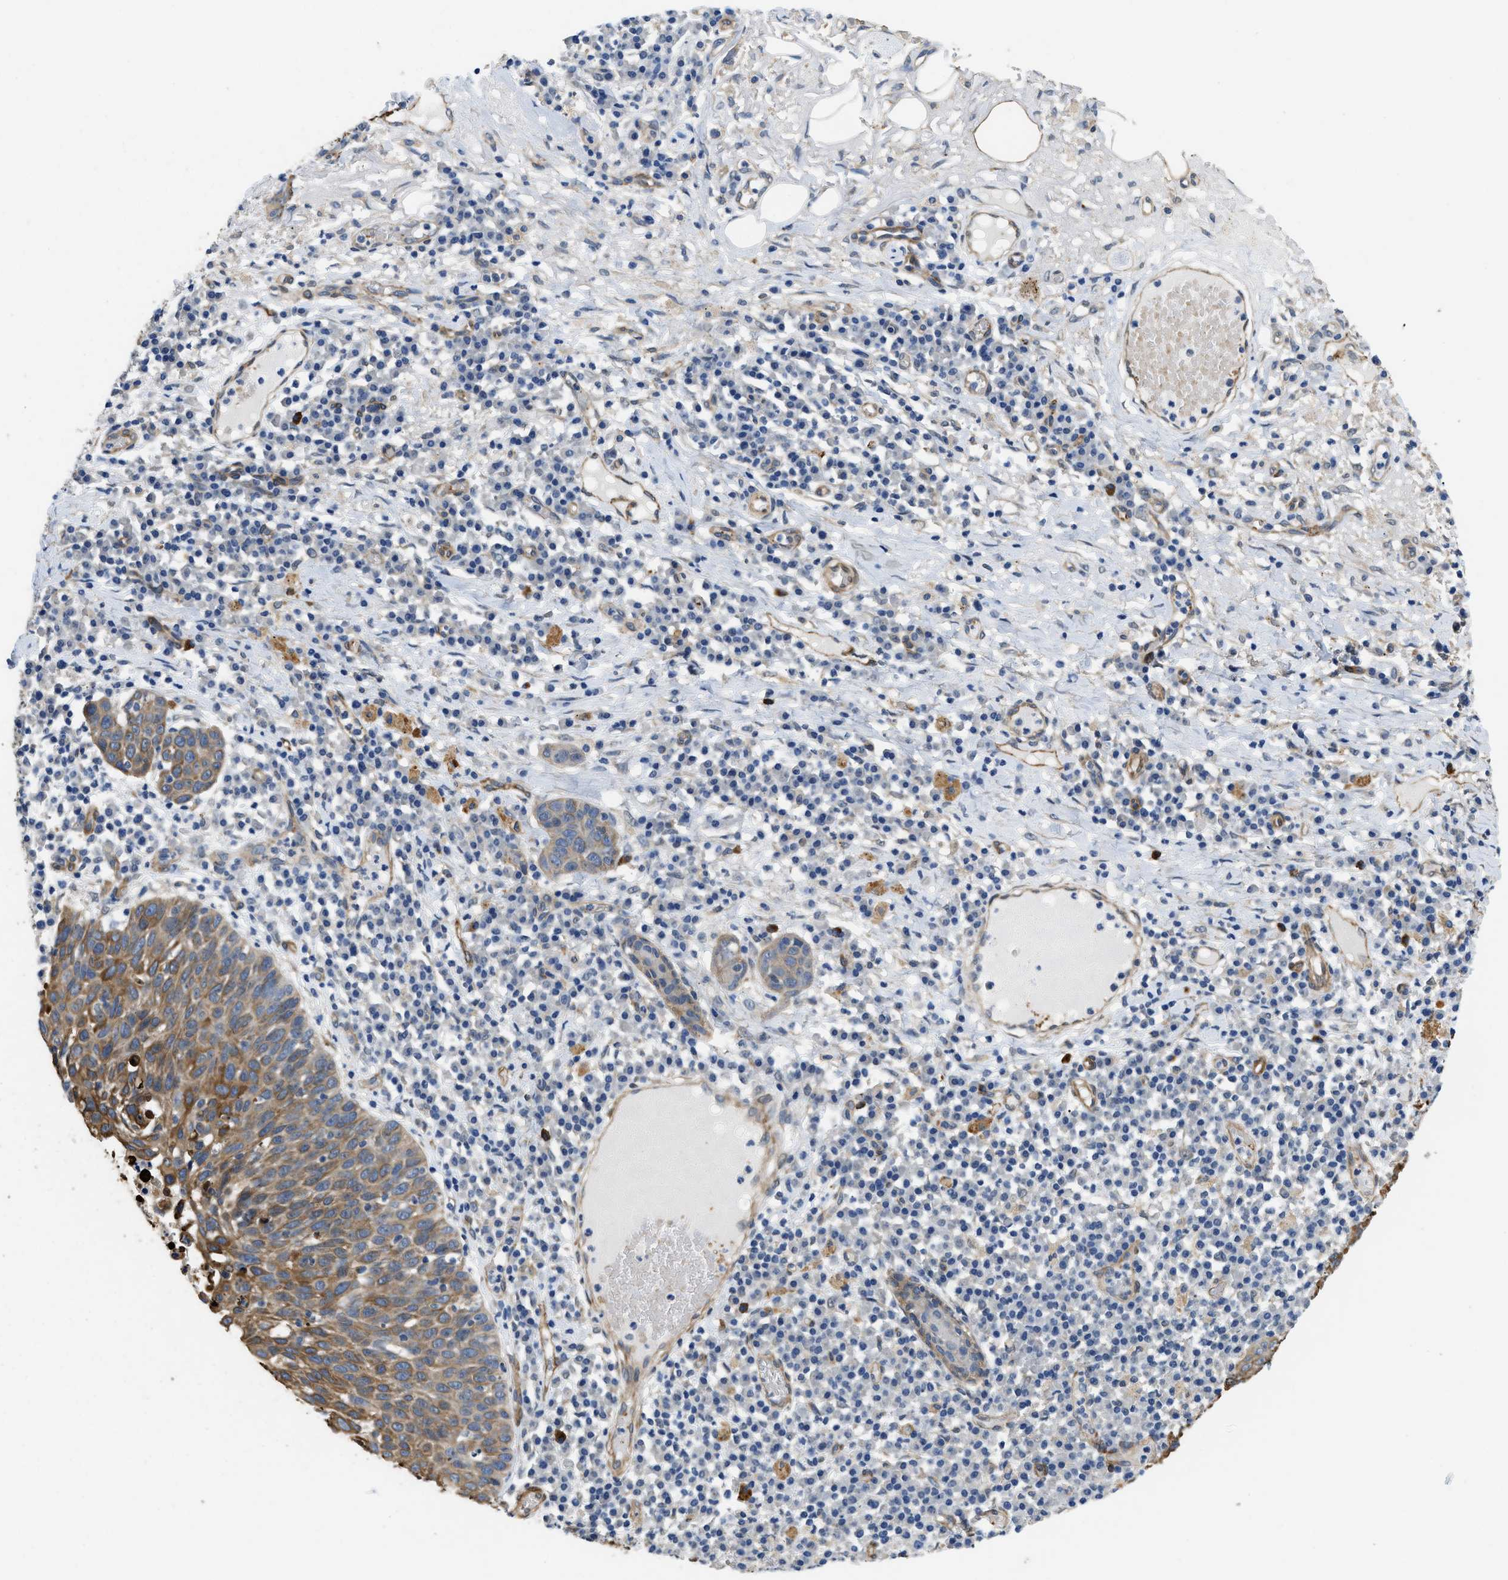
{"staining": {"intensity": "moderate", "quantity": ">75%", "location": "cytoplasmic/membranous"}, "tissue": "skin cancer", "cell_type": "Tumor cells", "image_type": "cancer", "snomed": [{"axis": "morphology", "description": "Squamous cell carcinoma in situ, NOS"}, {"axis": "morphology", "description": "Squamous cell carcinoma, NOS"}, {"axis": "topography", "description": "Skin"}], "caption": "DAB (3,3'-diaminobenzidine) immunohistochemical staining of skin cancer shows moderate cytoplasmic/membranous protein positivity in about >75% of tumor cells. (brown staining indicates protein expression, while blue staining denotes nuclei).", "gene": "RAPH1", "patient": {"sex": "male", "age": 93}}